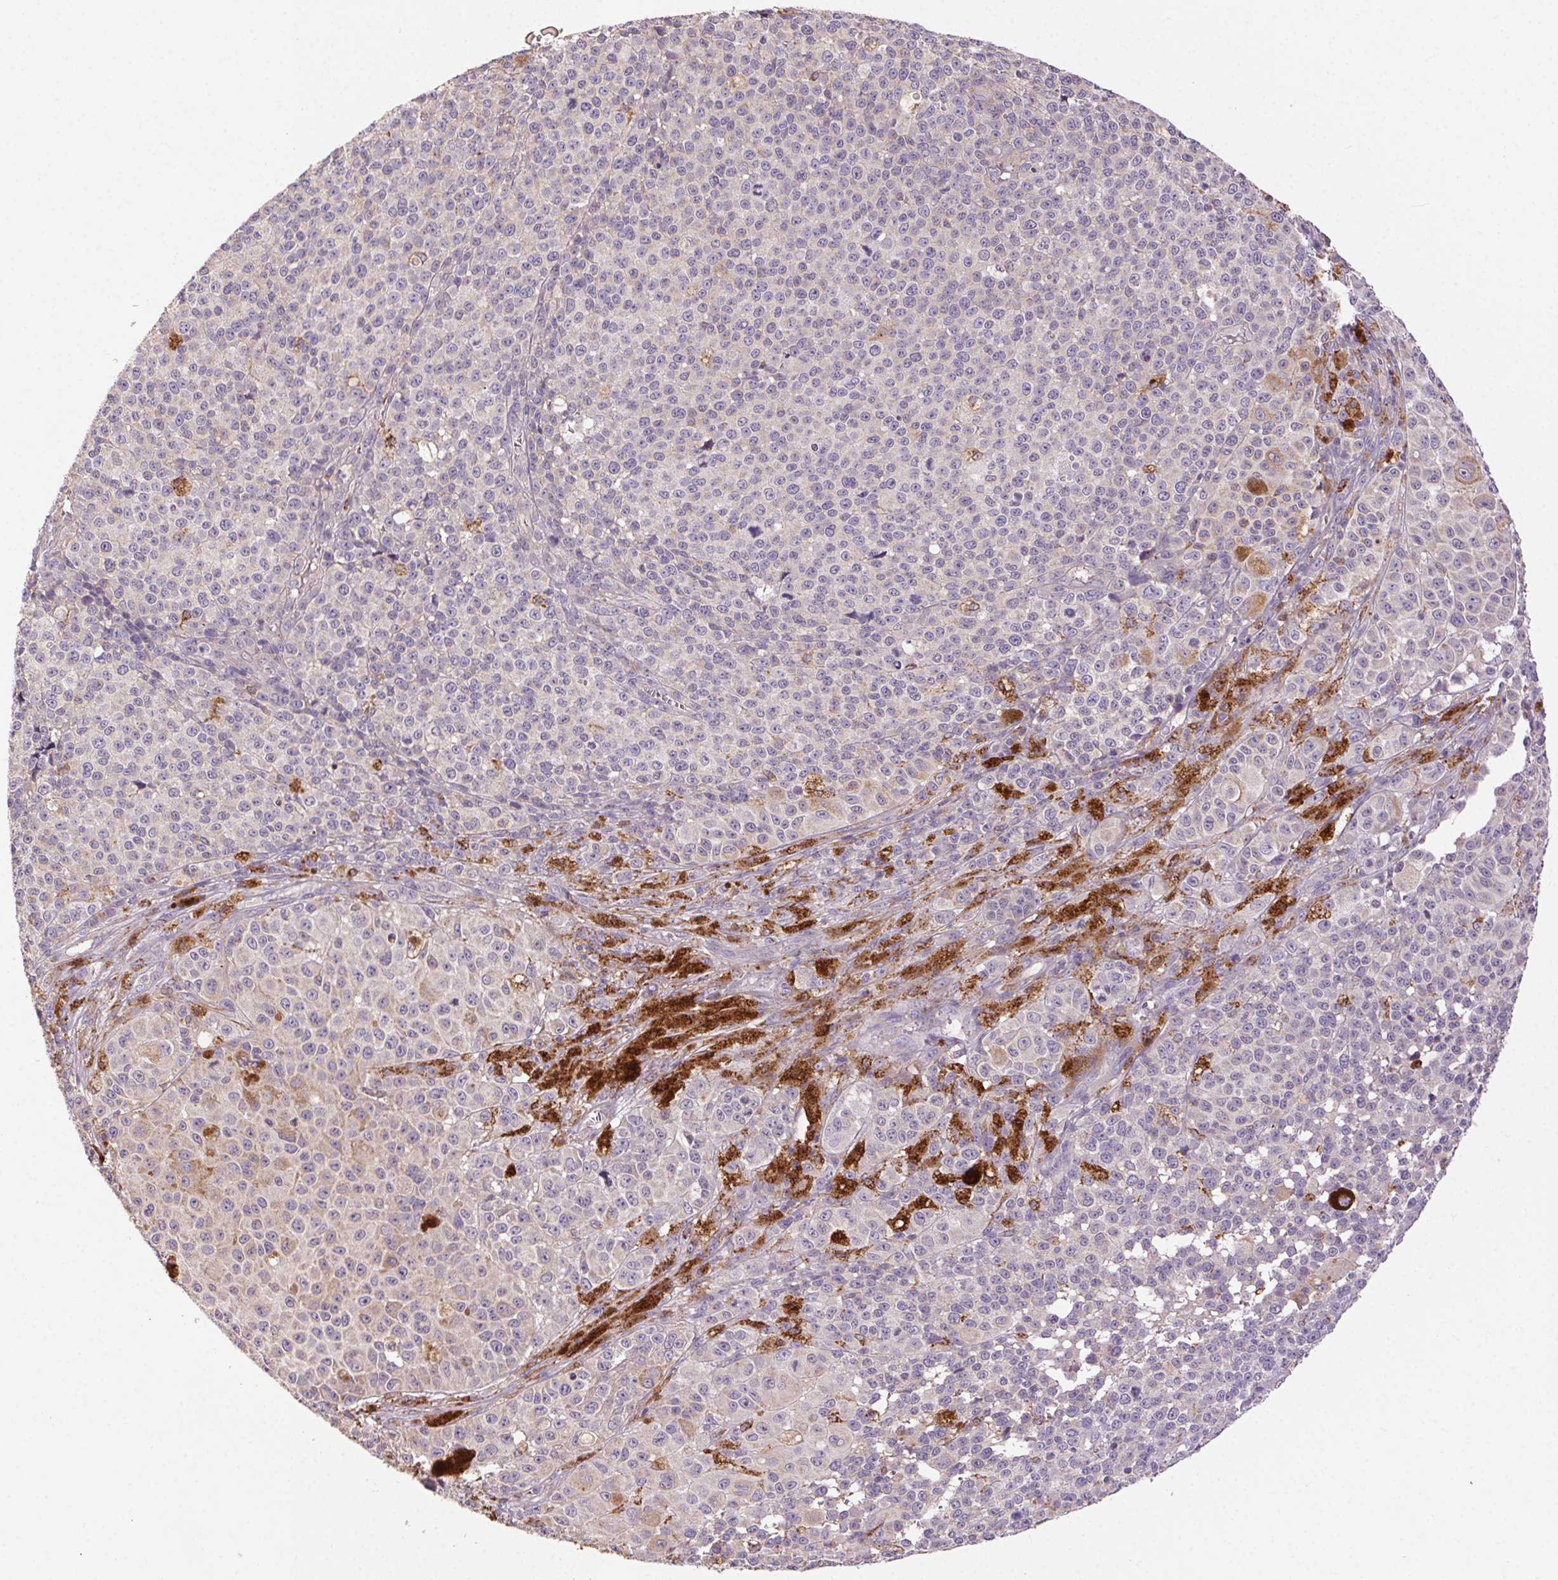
{"staining": {"intensity": "negative", "quantity": "none", "location": "none"}, "tissue": "melanoma", "cell_type": "Tumor cells", "image_type": "cancer", "snomed": [{"axis": "morphology", "description": "Malignant melanoma, NOS"}, {"axis": "topography", "description": "Skin"}], "caption": "There is no significant staining in tumor cells of malignant melanoma. (Immunohistochemistry (ihc), brightfield microscopy, high magnification).", "gene": "FNBP1L", "patient": {"sex": "female", "age": 58}}